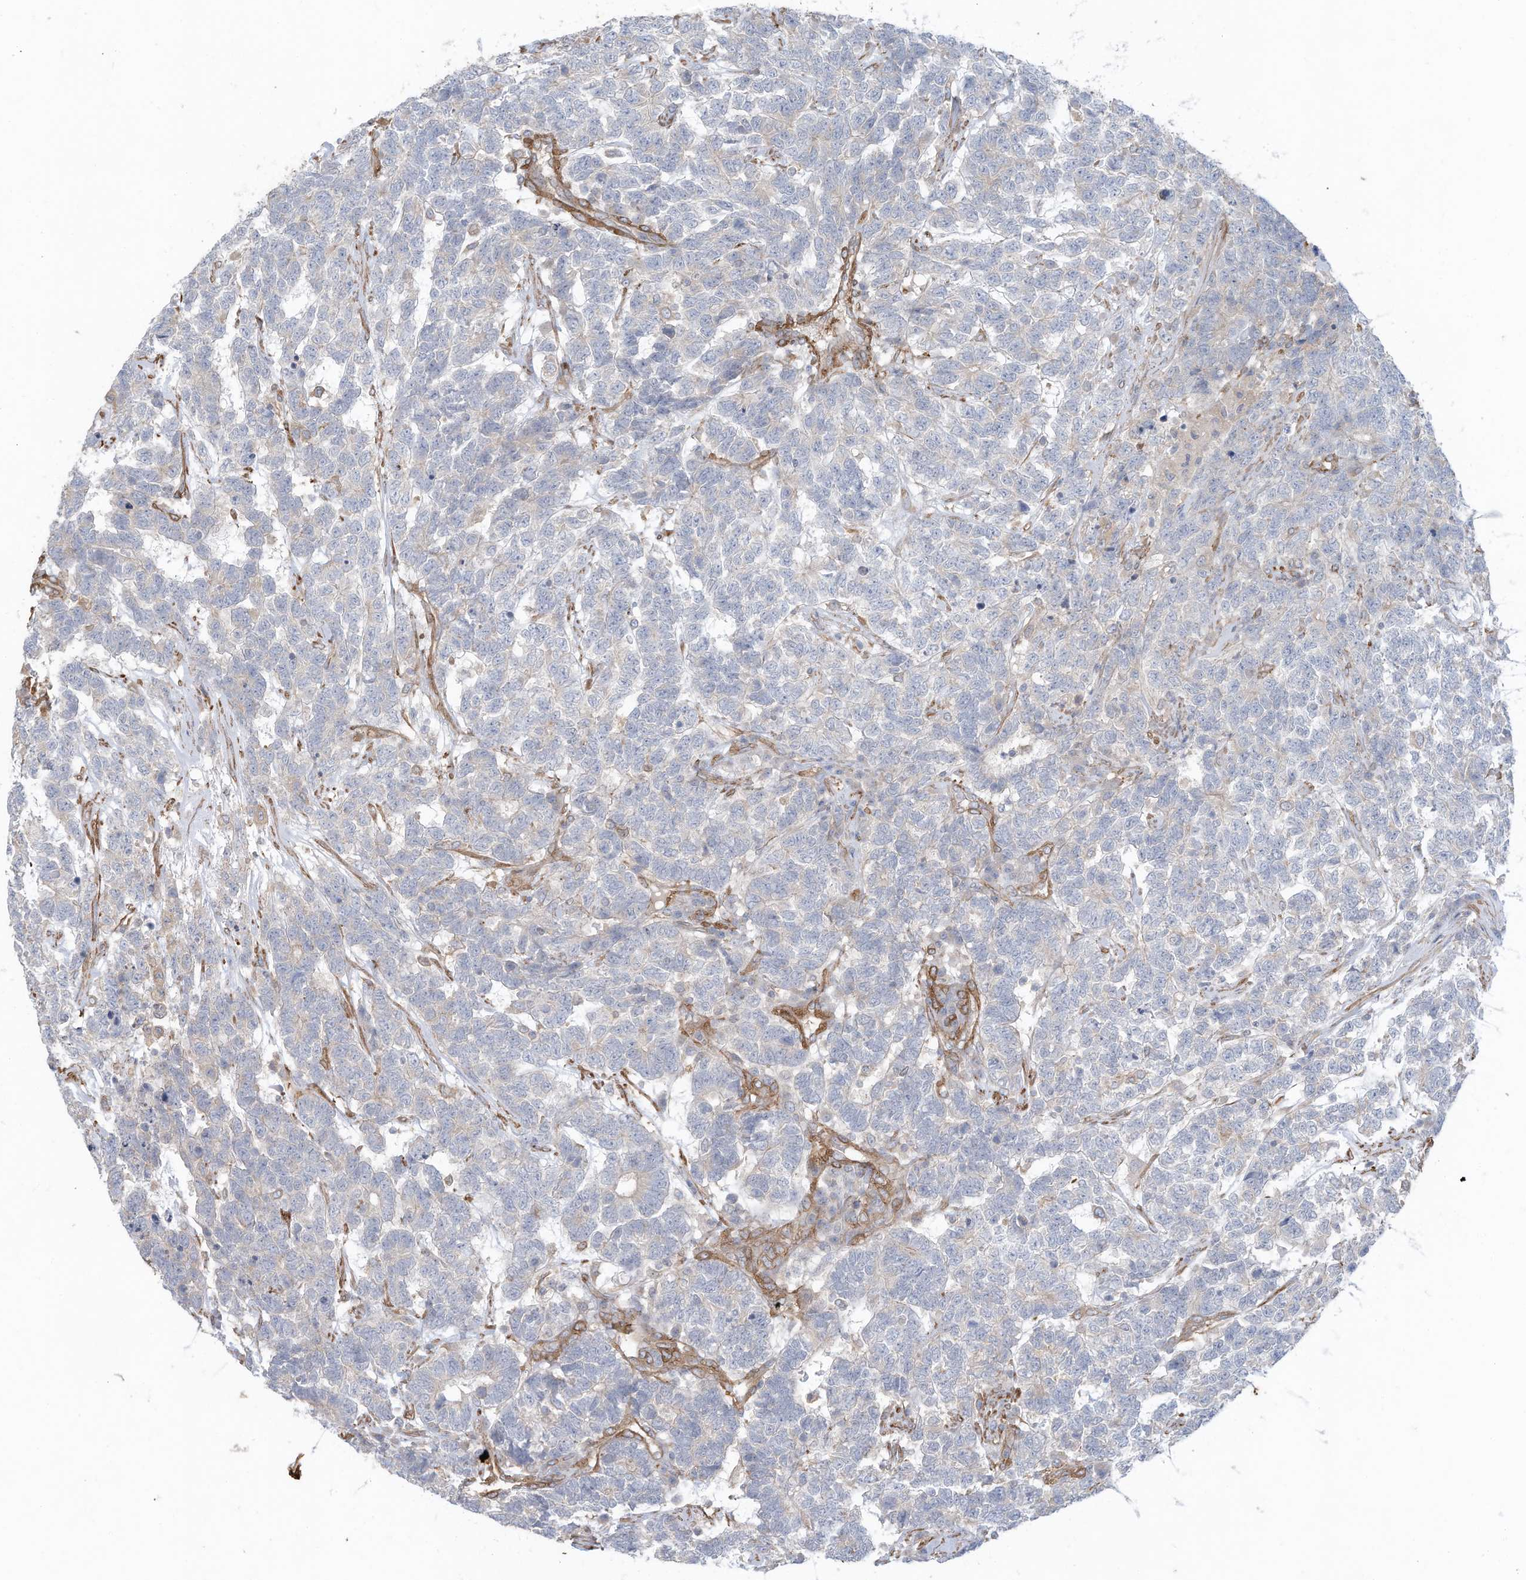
{"staining": {"intensity": "negative", "quantity": "none", "location": "none"}, "tissue": "testis cancer", "cell_type": "Tumor cells", "image_type": "cancer", "snomed": [{"axis": "morphology", "description": "Carcinoma, Embryonal, NOS"}, {"axis": "topography", "description": "Testis"}], "caption": "IHC micrograph of neoplastic tissue: human embryonal carcinoma (testis) stained with DAB reveals no significant protein staining in tumor cells.", "gene": "SLC17A7", "patient": {"sex": "male", "age": 26}}